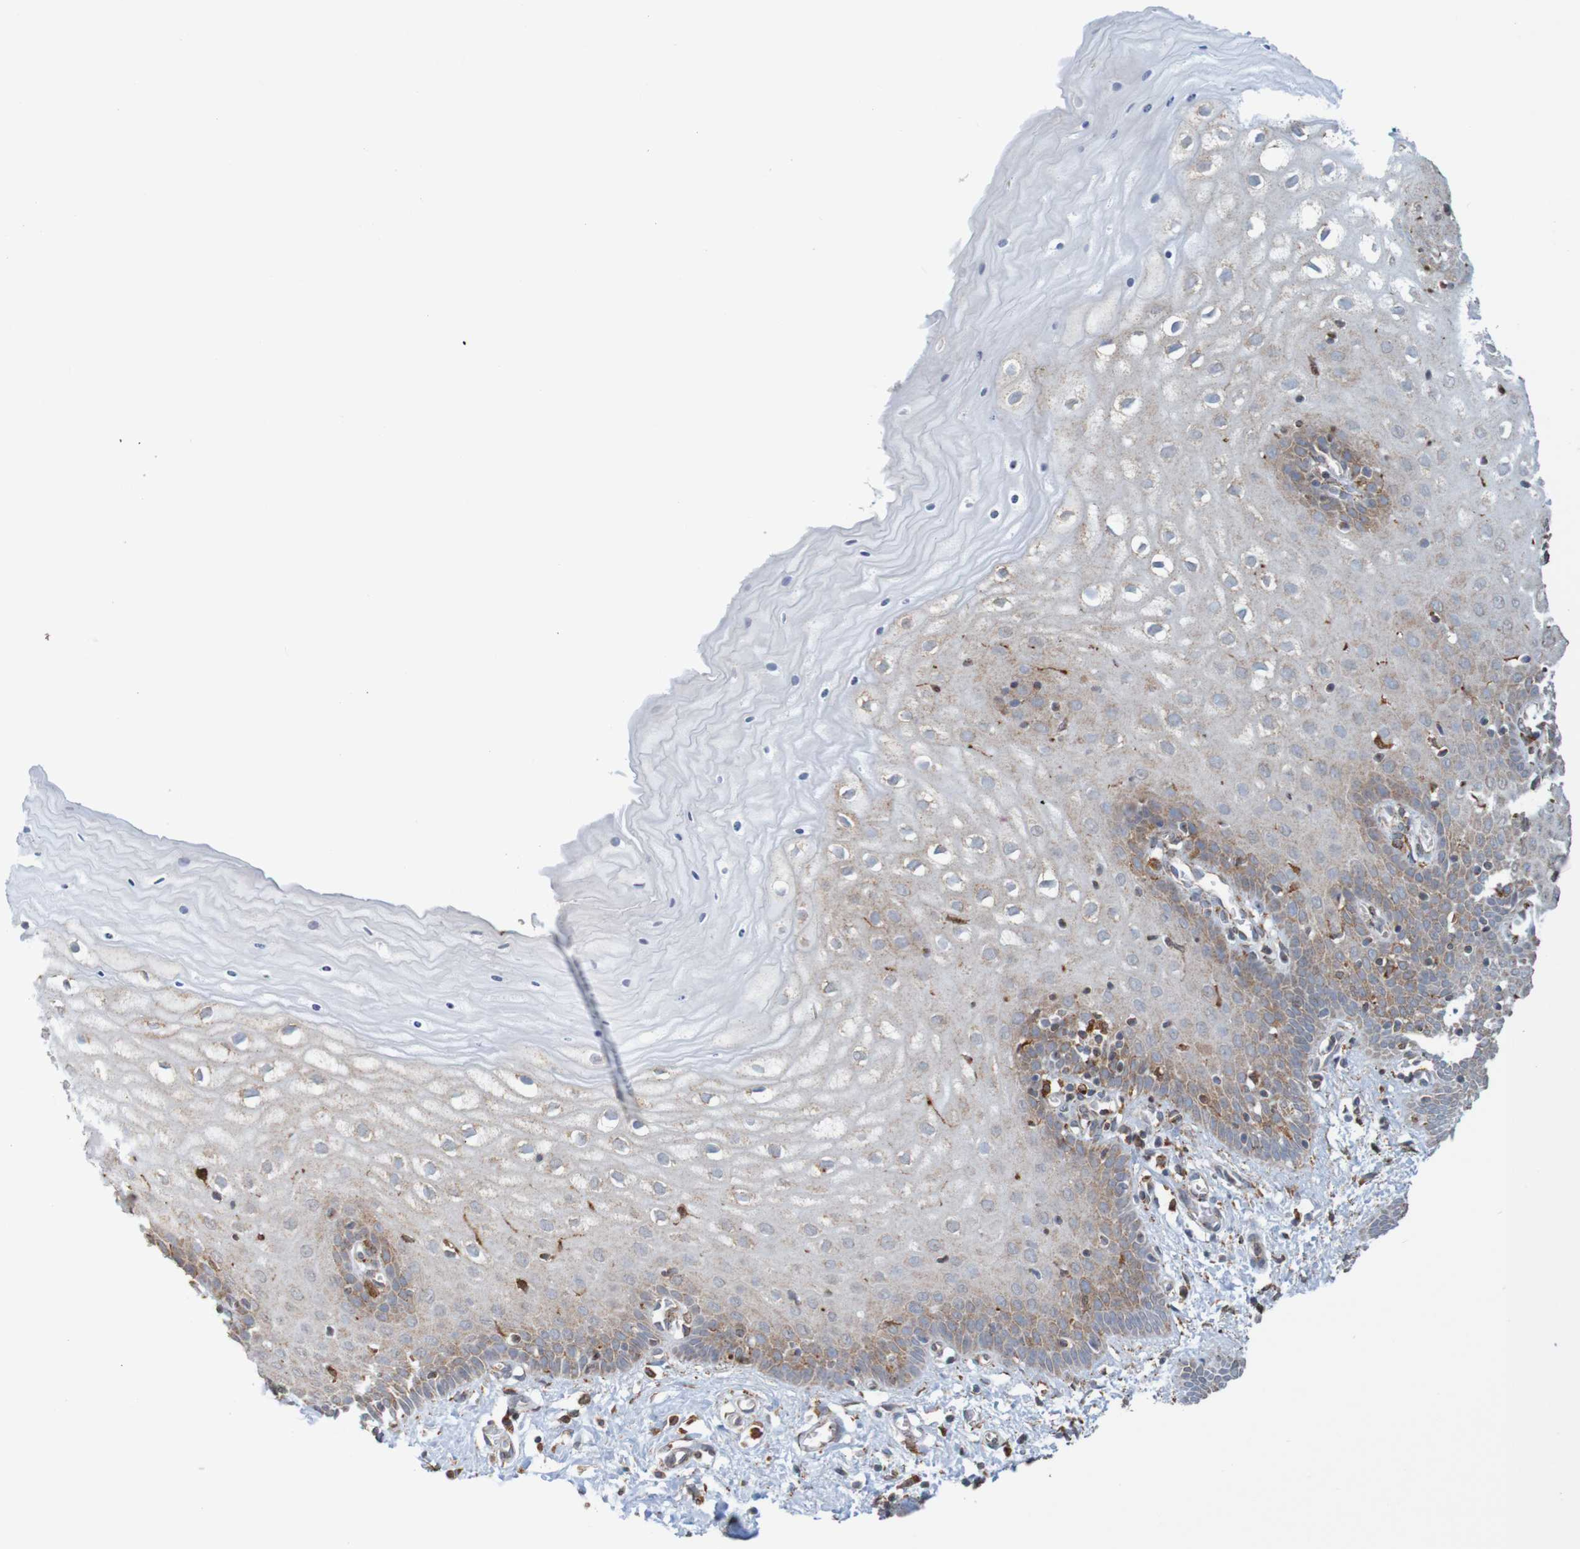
{"staining": {"intensity": "strong", "quantity": ">75%", "location": "cytoplasmic/membranous"}, "tissue": "cervix", "cell_type": "Glandular cells", "image_type": "normal", "snomed": [{"axis": "morphology", "description": "Normal tissue, NOS"}, {"axis": "topography", "description": "Cervix"}], "caption": "Cervix stained for a protein (brown) shows strong cytoplasmic/membranous positive positivity in approximately >75% of glandular cells.", "gene": "PDIA3", "patient": {"sex": "female", "age": 55}}